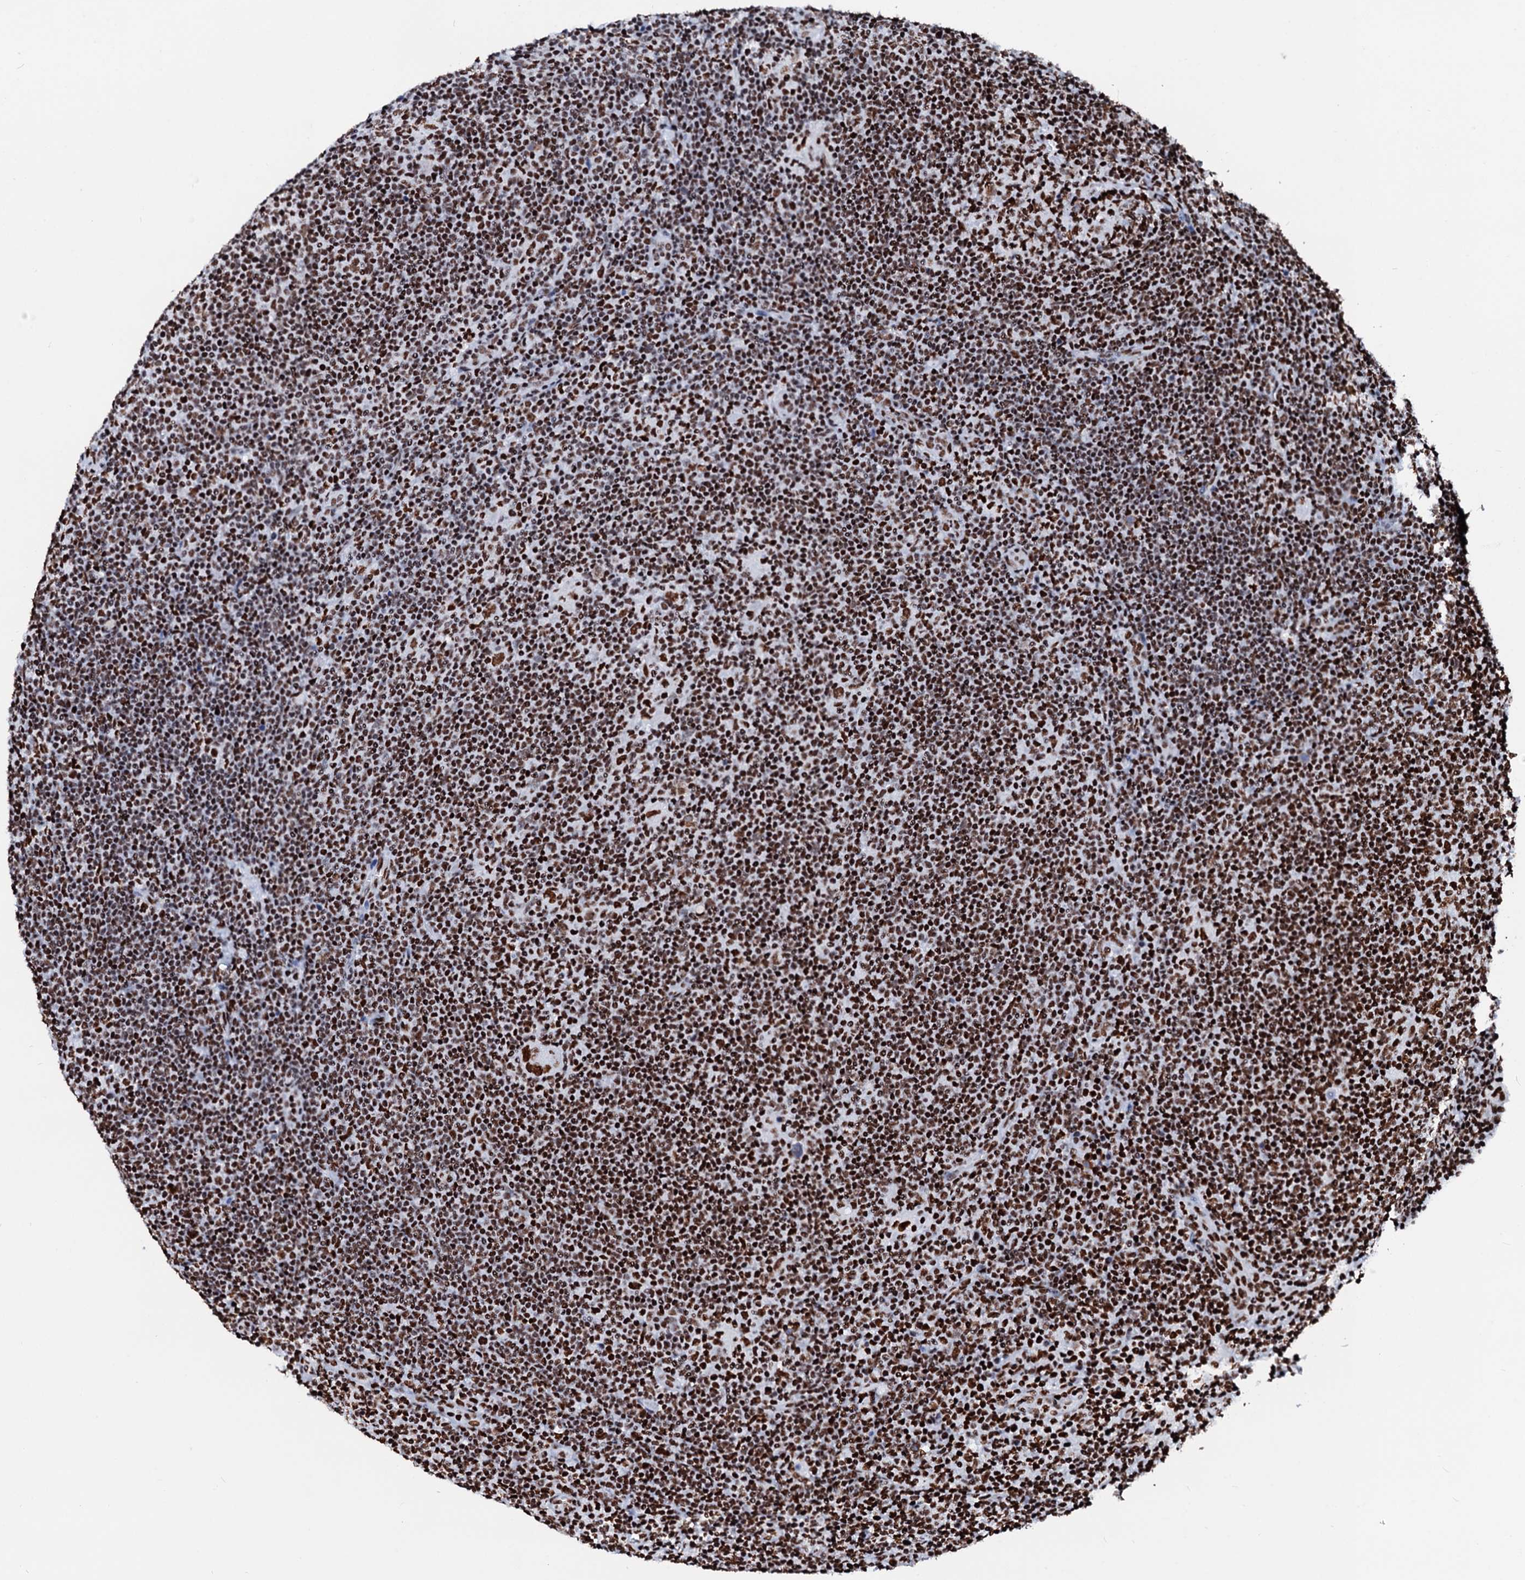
{"staining": {"intensity": "moderate", "quantity": ">75%", "location": "nuclear"}, "tissue": "lymphoma", "cell_type": "Tumor cells", "image_type": "cancer", "snomed": [{"axis": "morphology", "description": "Hodgkin's disease, NOS"}, {"axis": "topography", "description": "Lymph node"}], "caption": "An image of human lymphoma stained for a protein shows moderate nuclear brown staining in tumor cells.", "gene": "RALY", "patient": {"sex": "female", "age": 57}}